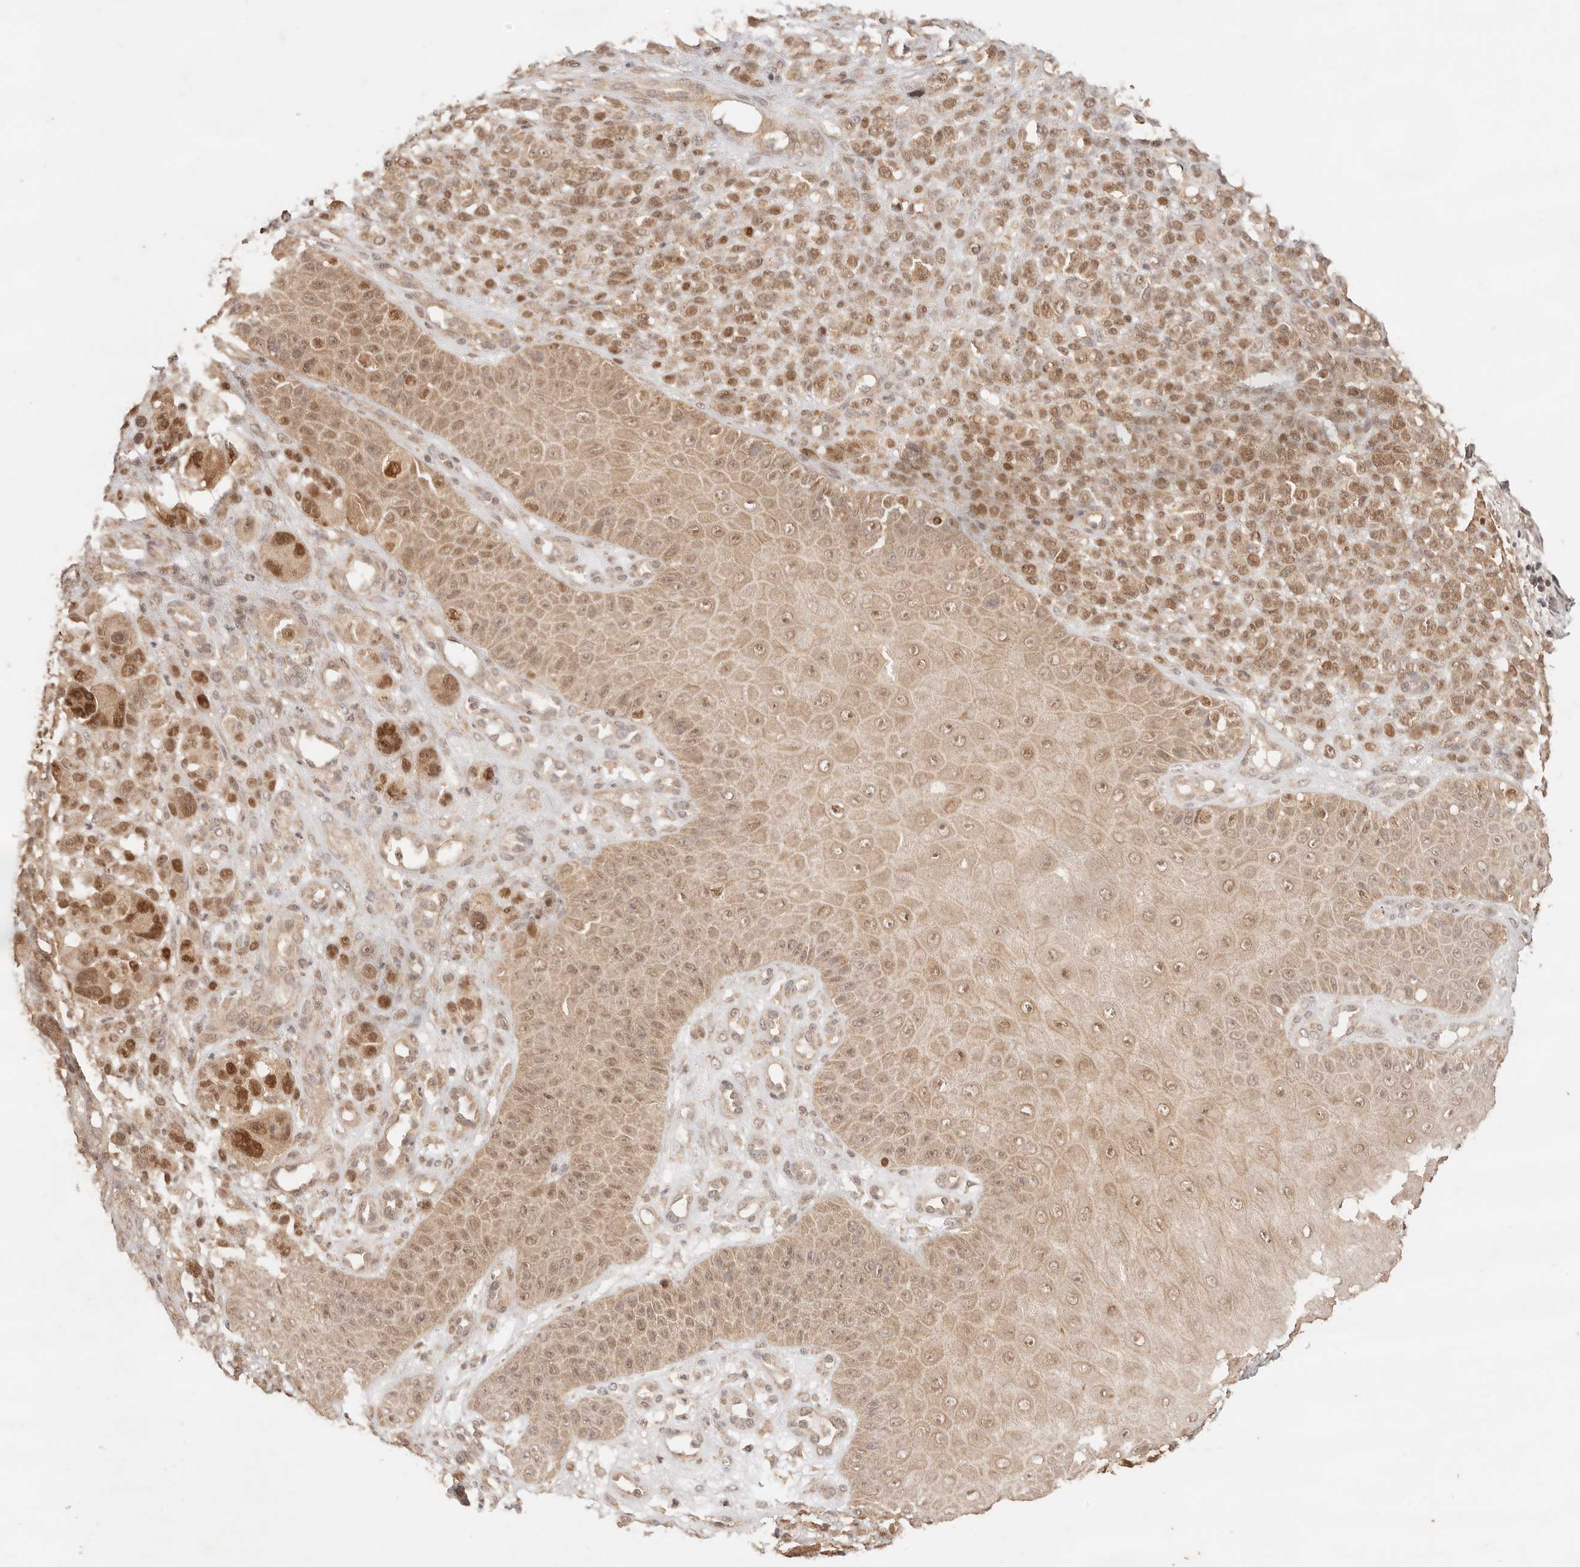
{"staining": {"intensity": "moderate", "quantity": ">75%", "location": "cytoplasmic/membranous,nuclear"}, "tissue": "melanoma", "cell_type": "Tumor cells", "image_type": "cancer", "snomed": [{"axis": "morphology", "description": "Malignant melanoma, NOS"}, {"axis": "topography", "description": "Skin"}], "caption": "Melanoma tissue shows moderate cytoplasmic/membranous and nuclear staining in about >75% of tumor cells The staining is performed using DAB brown chromogen to label protein expression. The nuclei are counter-stained blue using hematoxylin.", "gene": "TRIM11", "patient": {"sex": "female", "age": 55}}